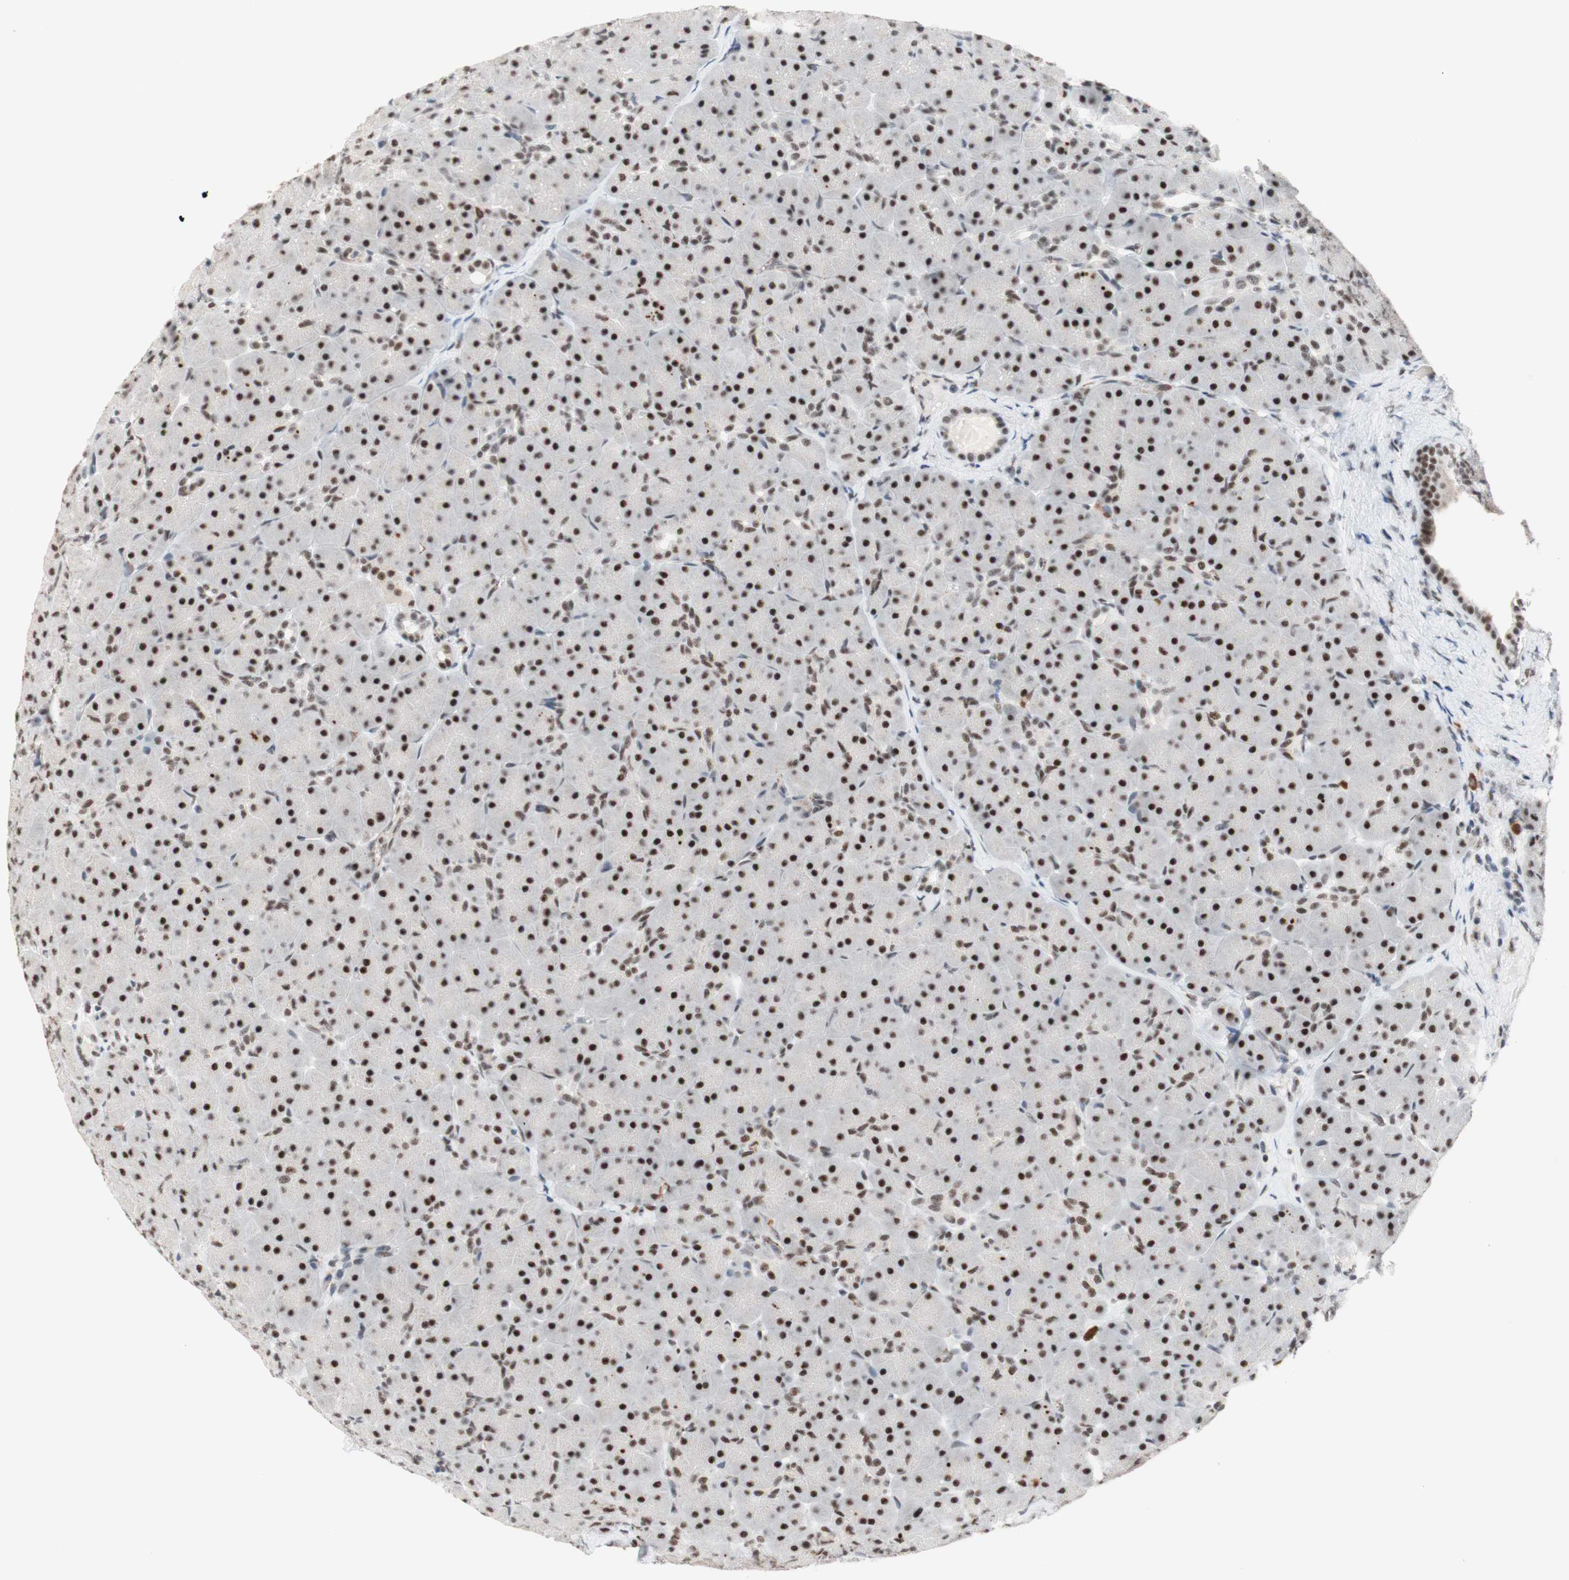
{"staining": {"intensity": "strong", "quantity": ">75%", "location": "nuclear"}, "tissue": "pancreas", "cell_type": "Exocrine glandular cells", "image_type": "normal", "snomed": [{"axis": "morphology", "description": "Normal tissue, NOS"}, {"axis": "topography", "description": "Pancreas"}], "caption": "Brown immunohistochemical staining in benign human pancreas displays strong nuclear expression in about >75% of exocrine glandular cells.", "gene": "PRPF19", "patient": {"sex": "male", "age": 66}}